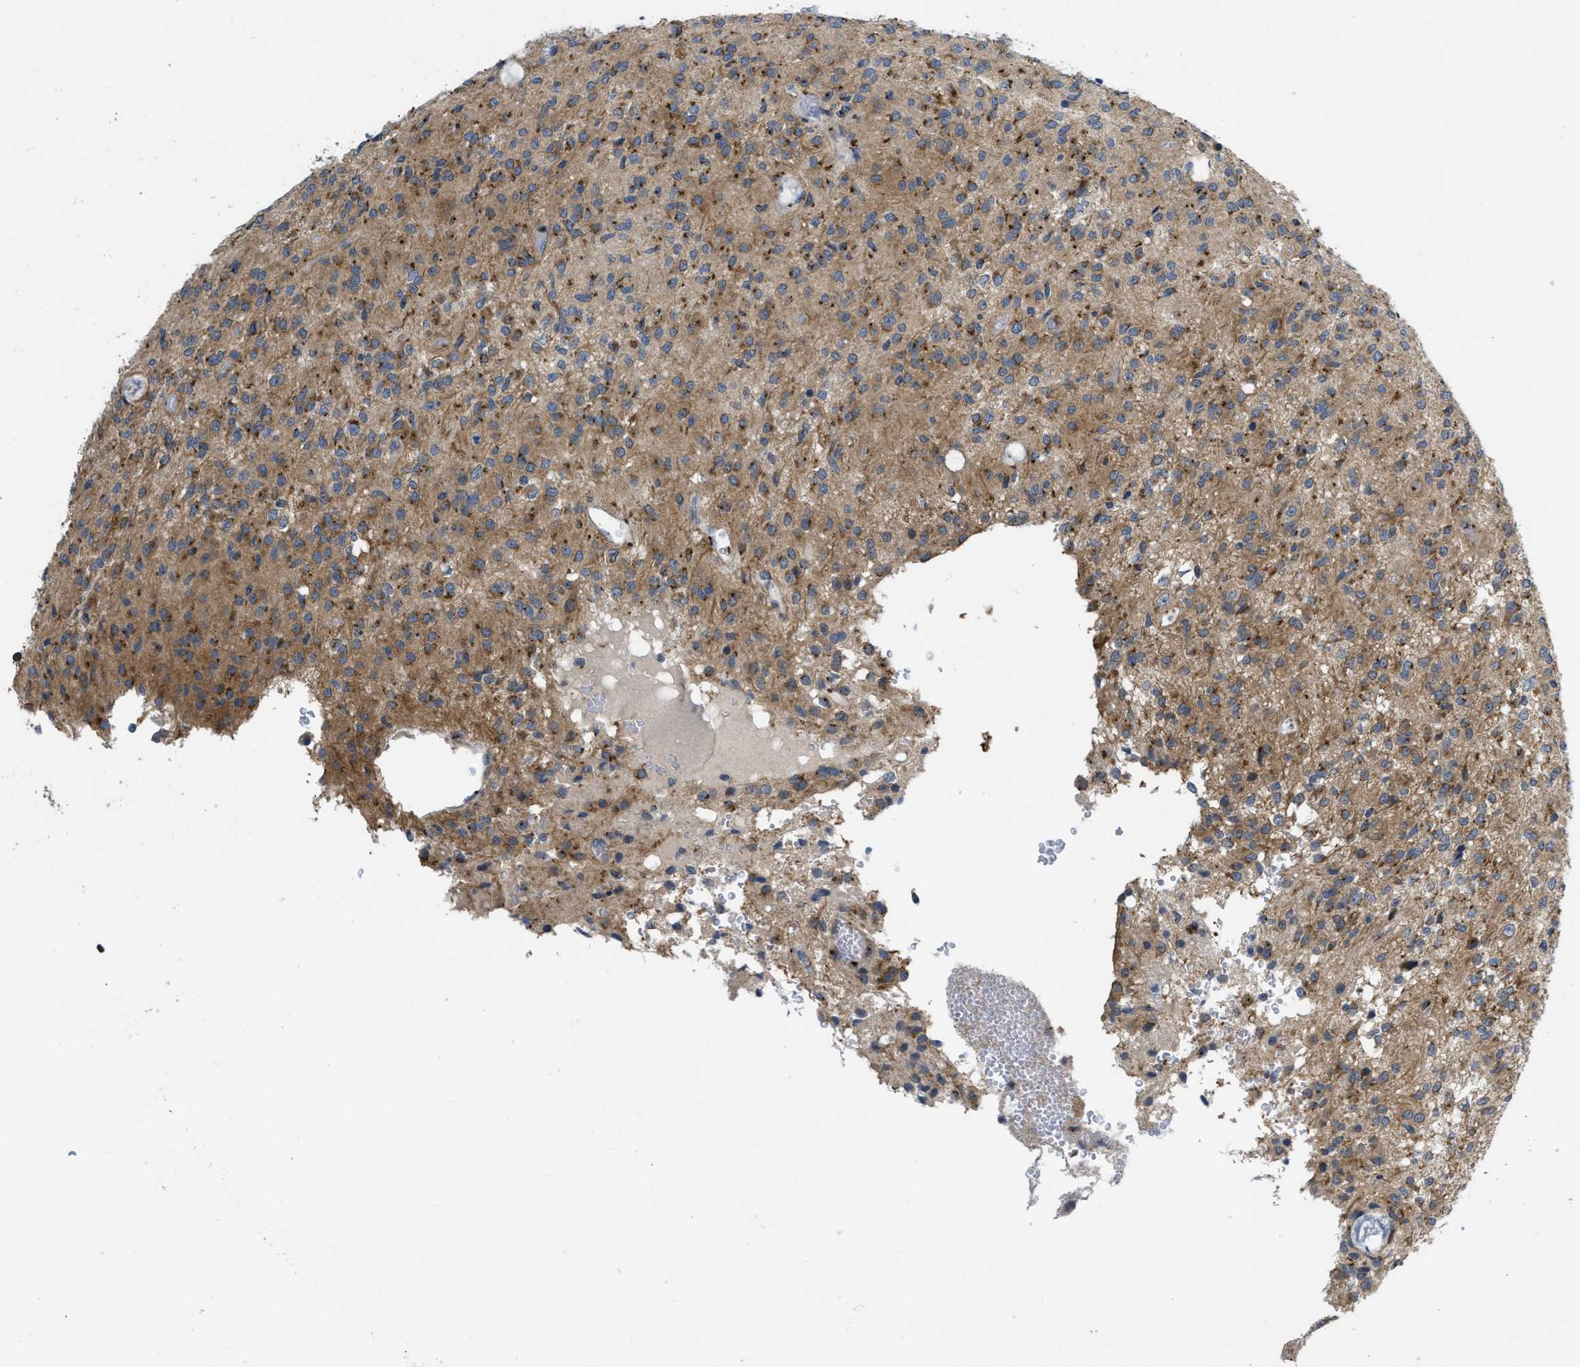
{"staining": {"intensity": "moderate", "quantity": ">75%", "location": "cytoplasmic/membranous"}, "tissue": "glioma", "cell_type": "Tumor cells", "image_type": "cancer", "snomed": [{"axis": "morphology", "description": "Glioma, malignant, High grade"}, {"axis": "topography", "description": "Brain"}], "caption": "Immunohistochemistry (IHC) staining of glioma, which demonstrates medium levels of moderate cytoplasmic/membranous staining in approximately >75% of tumor cells indicating moderate cytoplasmic/membranous protein positivity. The staining was performed using DAB (brown) for protein detection and nuclei were counterstained in hematoxylin (blue).", "gene": "ZNF70", "patient": {"sex": "female", "age": 59}}